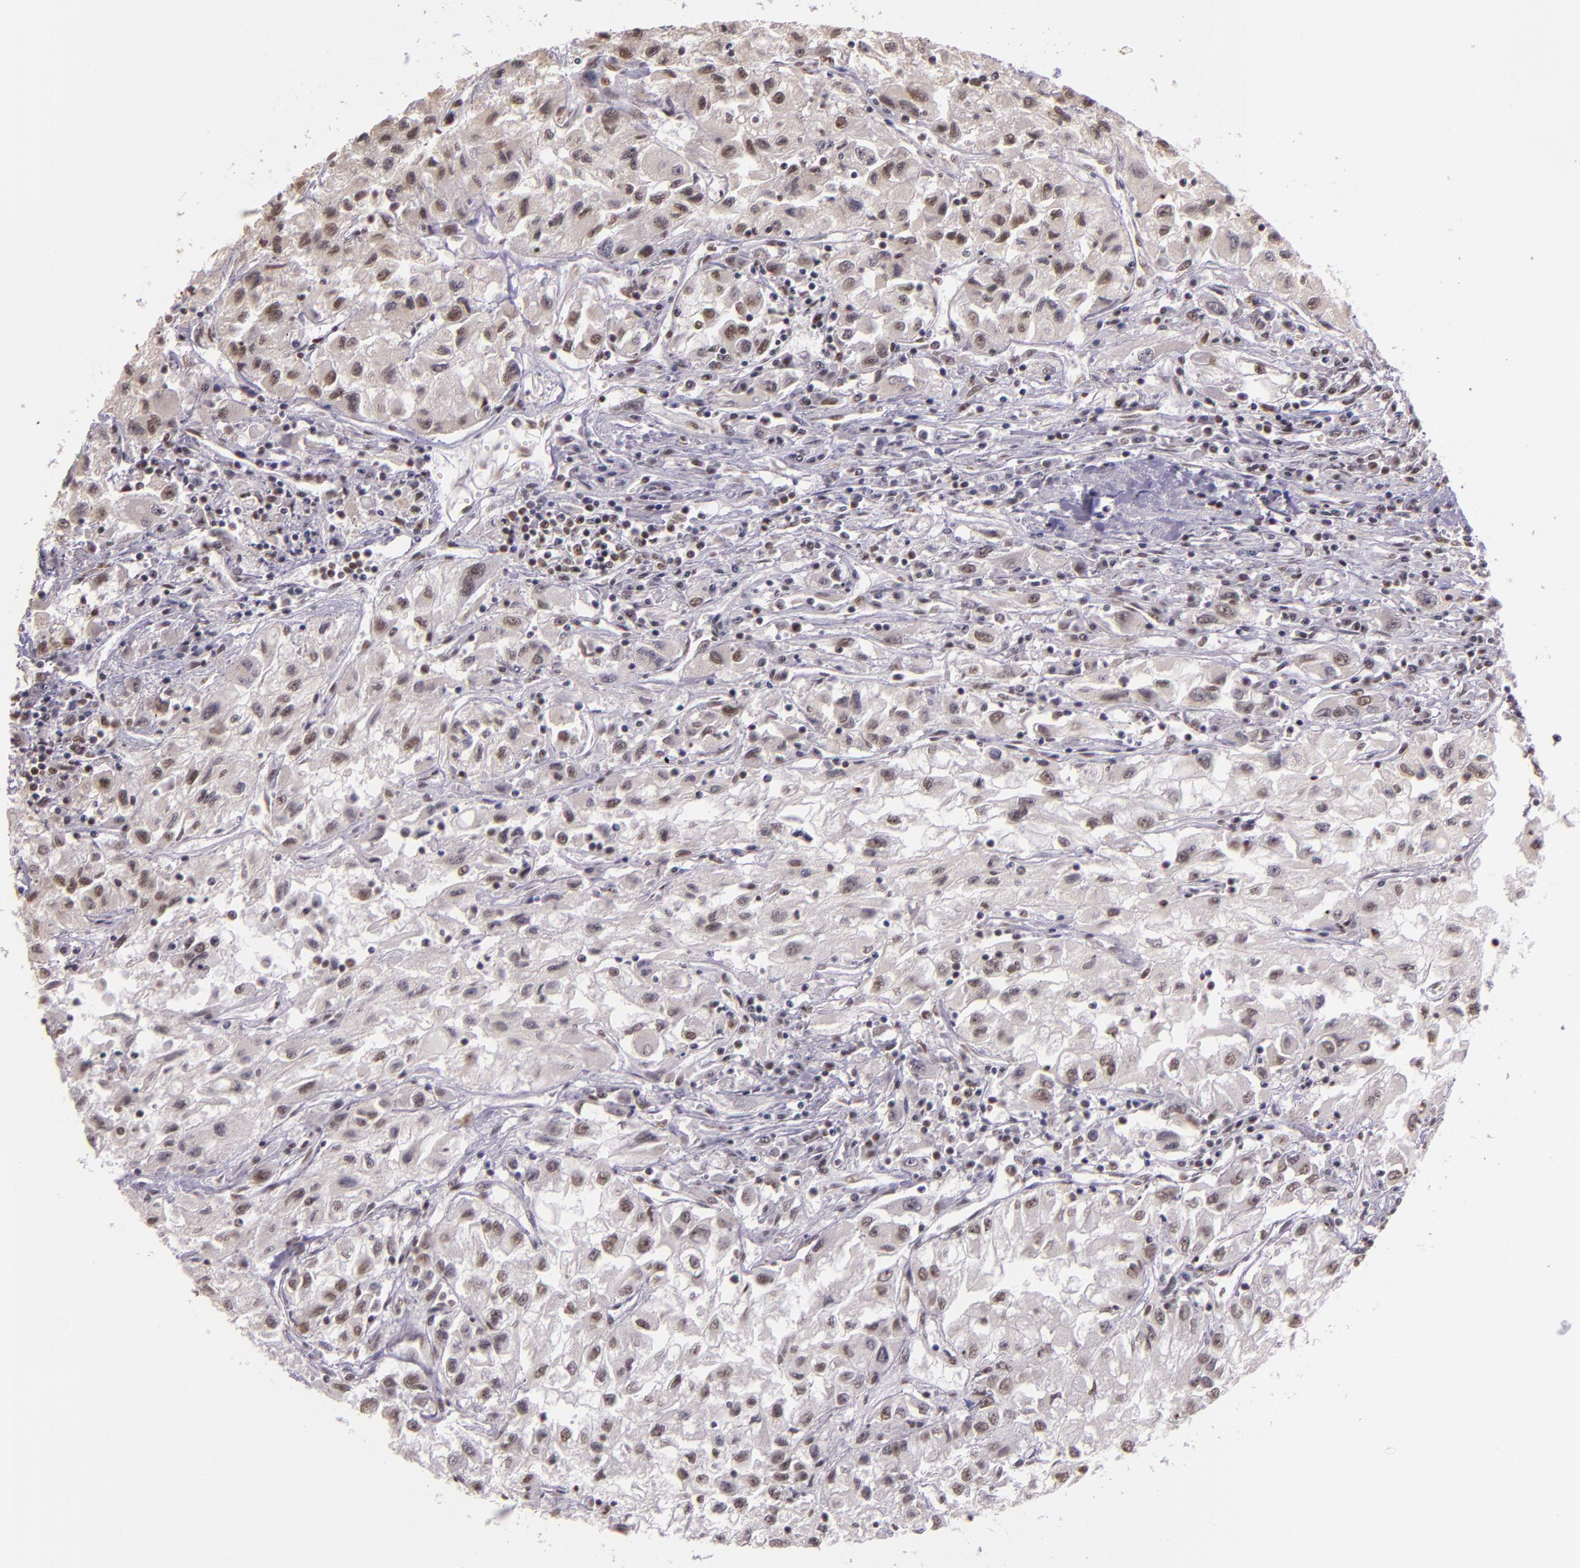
{"staining": {"intensity": "weak", "quantity": "<25%", "location": "nuclear"}, "tissue": "renal cancer", "cell_type": "Tumor cells", "image_type": "cancer", "snomed": [{"axis": "morphology", "description": "Adenocarcinoma, NOS"}, {"axis": "topography", "description": "Kidney"}], "caption": "Immunohistochemistry (IHC) of human renal adenocarcinoma demonstrates no positivity in tumor cells.", "gene": "USF1", "patient": {"sex": "male", "age": 59}}